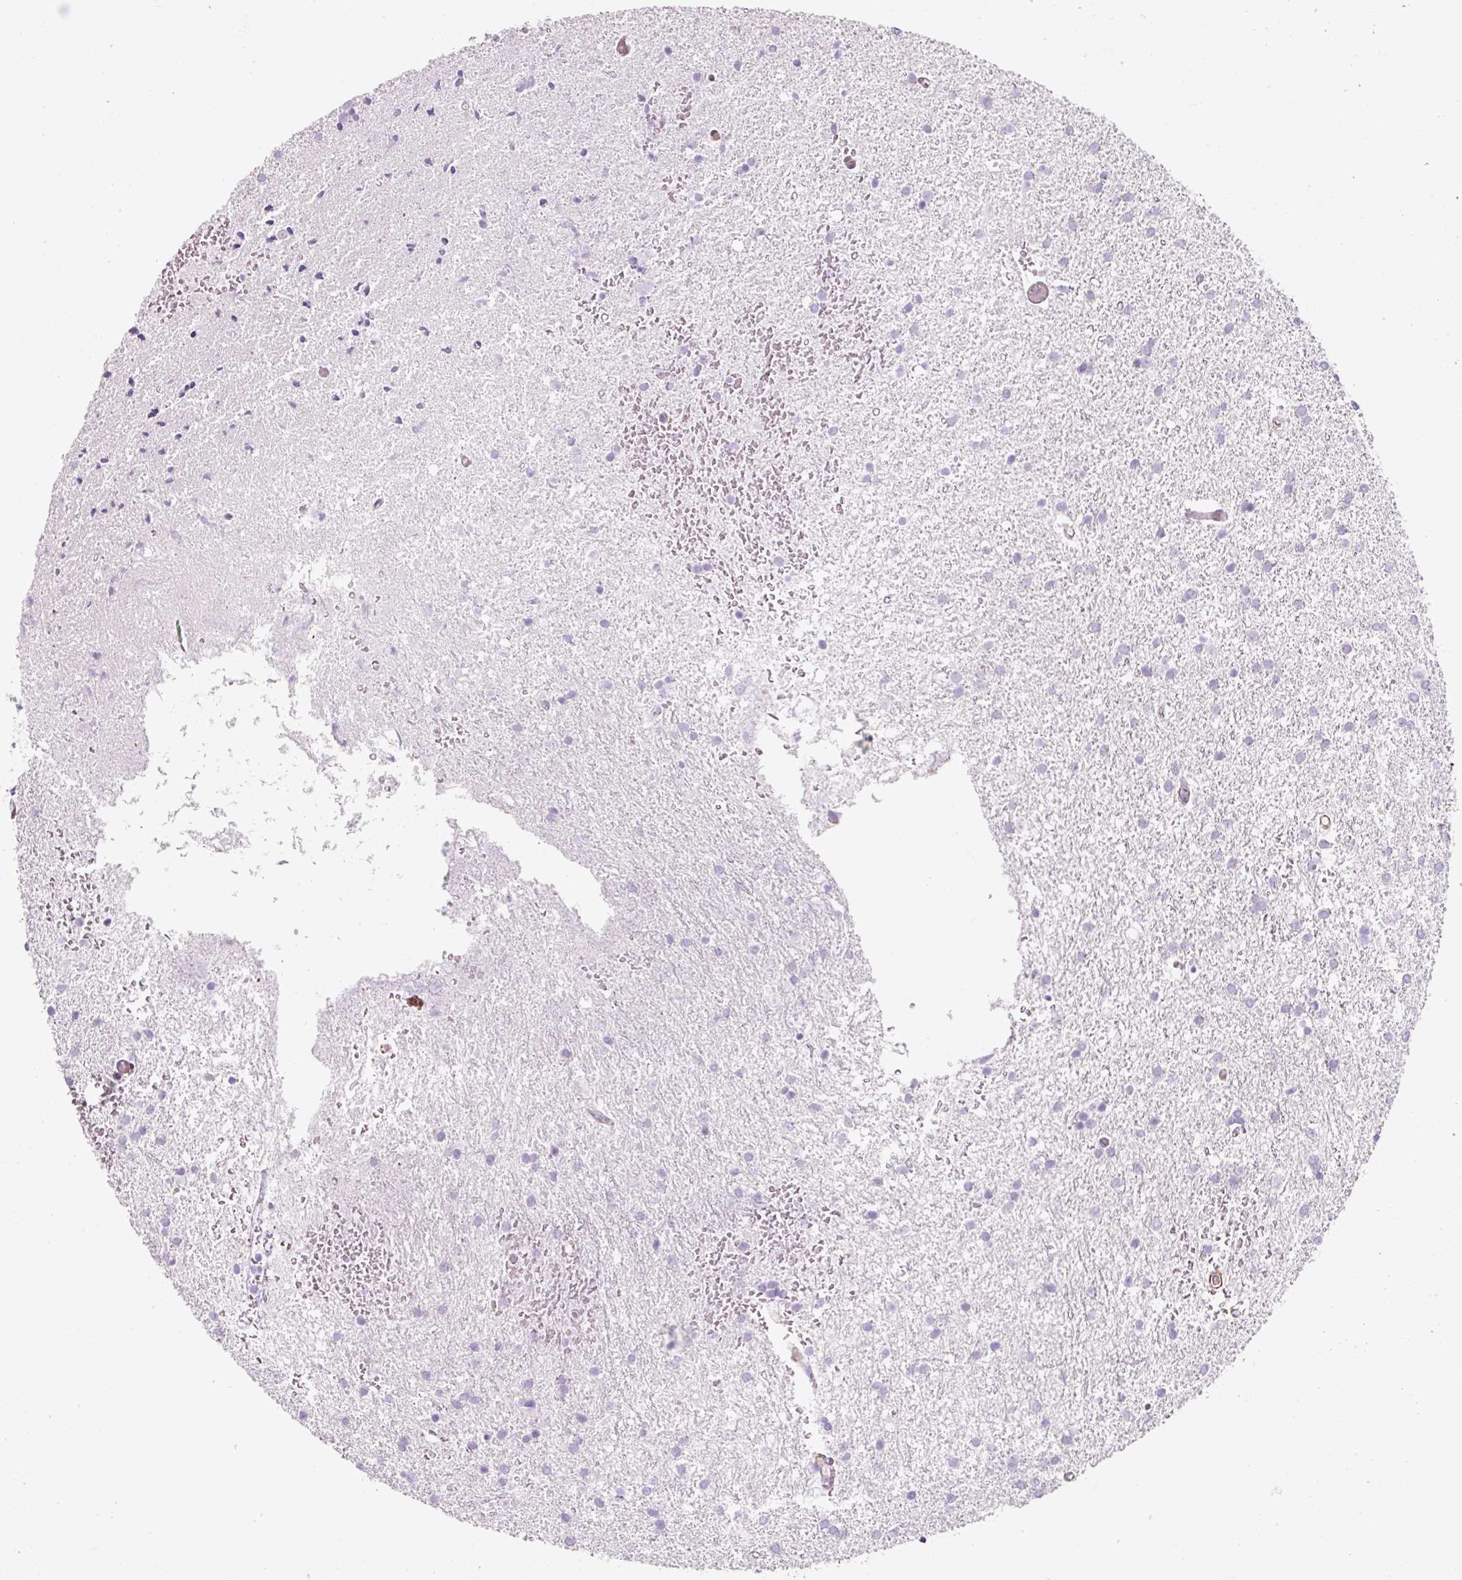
{"staining": {"intensity": "negative", "quantity": "none", "location": "none"}, "tissue": "glioma", "cell_type": "Tumor cells", "image_type": "cancer", "snomed": [{"axis": "morphology", "description": "Glioma, malignant, High grade"}, {"axis": "topography", "description": "Brain"}], "caption": "IHC of glioma shows no staining in tumor cells.", "gene": "CAVIN3", "patient": {"sex": "female", "age": 50}}